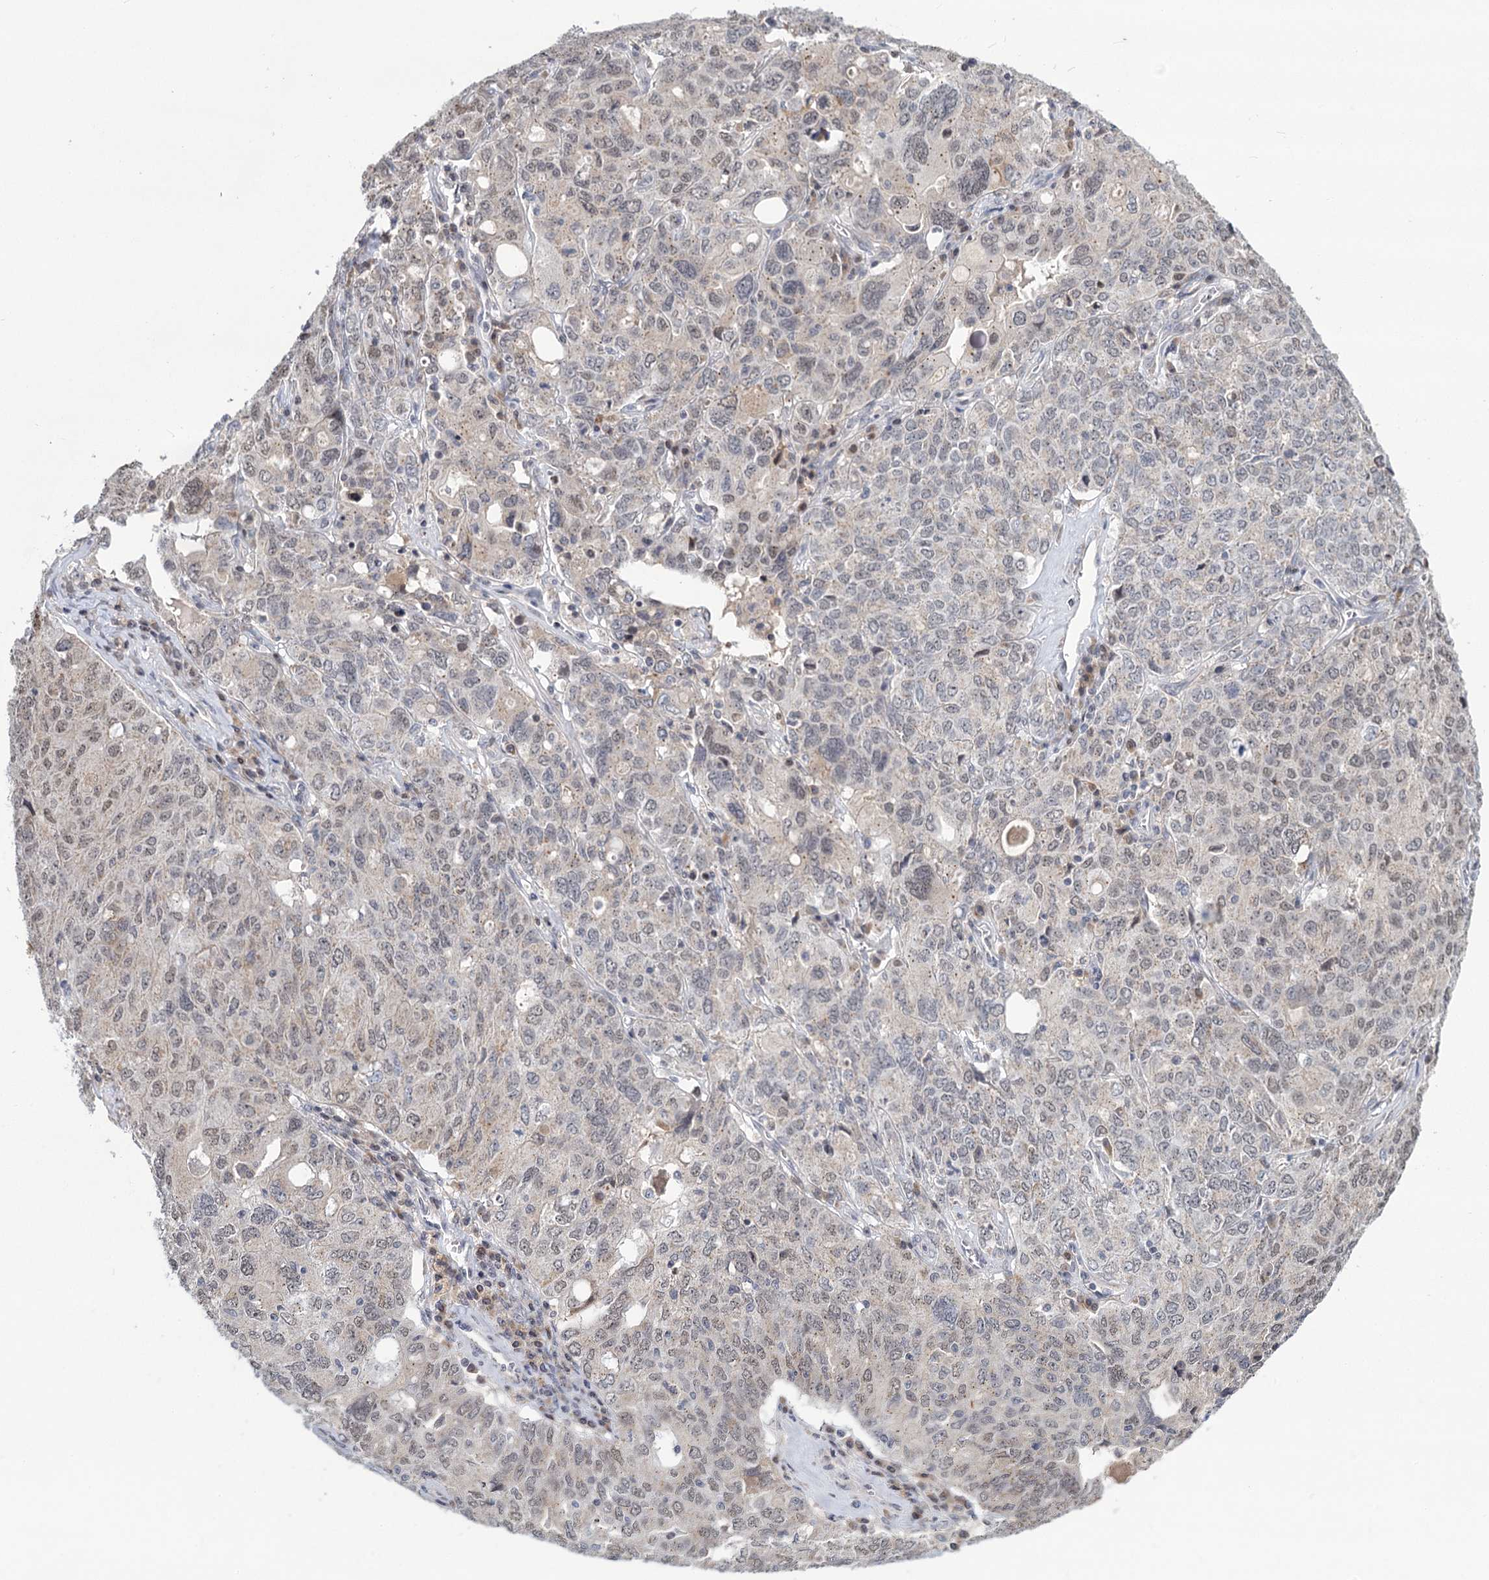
{"staining": {"intensity": "negative", "quantity": "none", "location": "none"}, "tissue": "ovarian cancer", "cell_type": "Tumor cells", "image_type": "cancer", "snomed": [{"axis": "morphology", "description": "Carcinoma, endometroid"}, {"axis": "topography", "description": "Ovary"}], "caption": "Immunohistochemistry (IHC) photomicrograph of endometroid carcinoma (ovarian) stained for a protein (brown), which exhibits no staining in tumor cells.", "gene": "STAP1", "patient": {"sex": "female", "age": 62}}